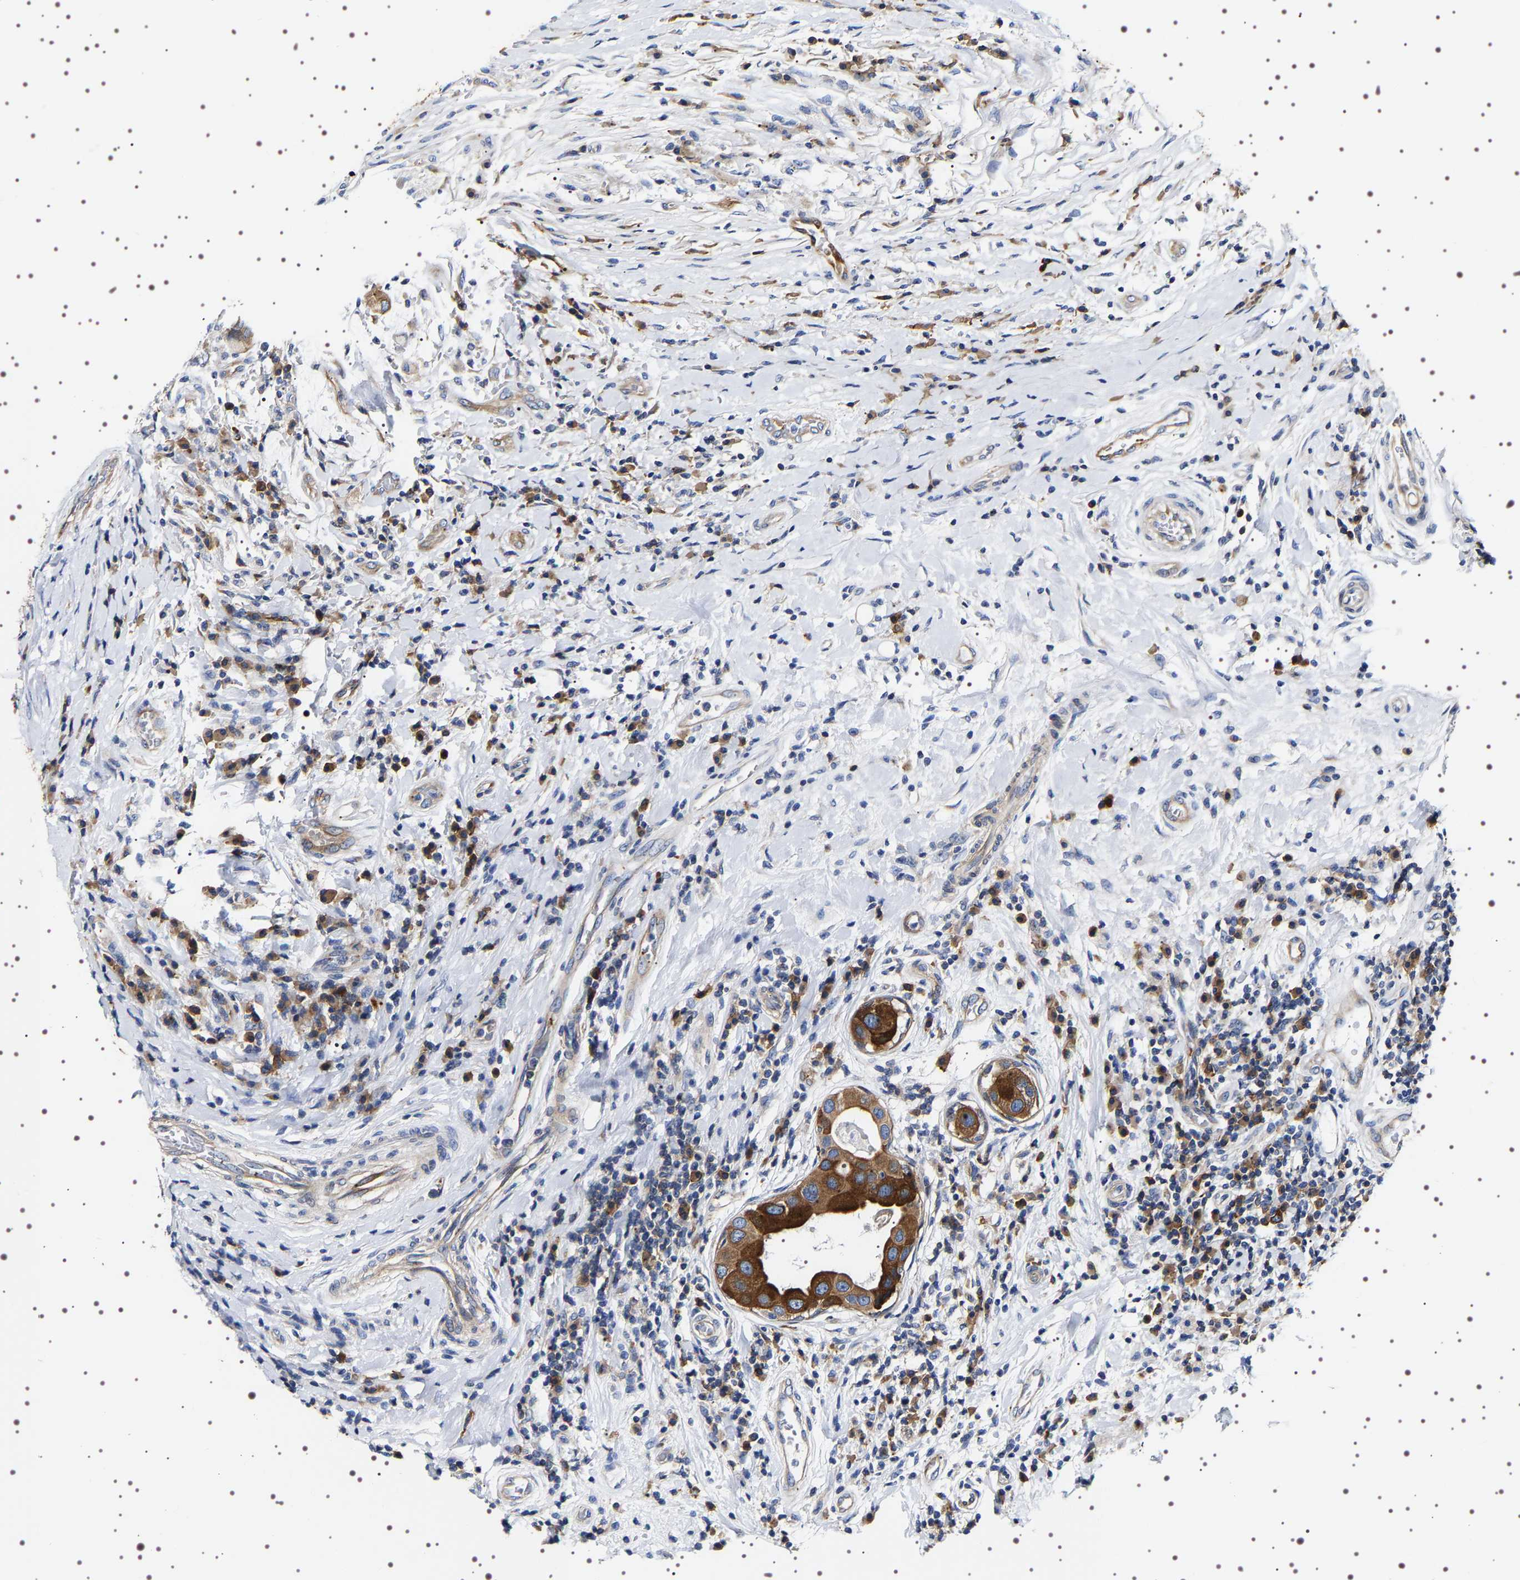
{"staining": {"intensity": "moderate", "quantity": ">75%", "location": "cytoplasmic/membranous"}, "tissue": "breast cancer", "cell_type": "Tumor cells", "image_type": "cancer", "snomed": [{"axis": "morphology", "description": "Duct carcinoma"}, {"axis": "topography", "description": "Breast"}], "caption": "A photomicrograph of human breast cancer stained for a protein displays moderate cytoplasmic/membranous brown staining in tumor cells.", "gene": "SQLE", "patient": {"sex": "female", "age": 27}}